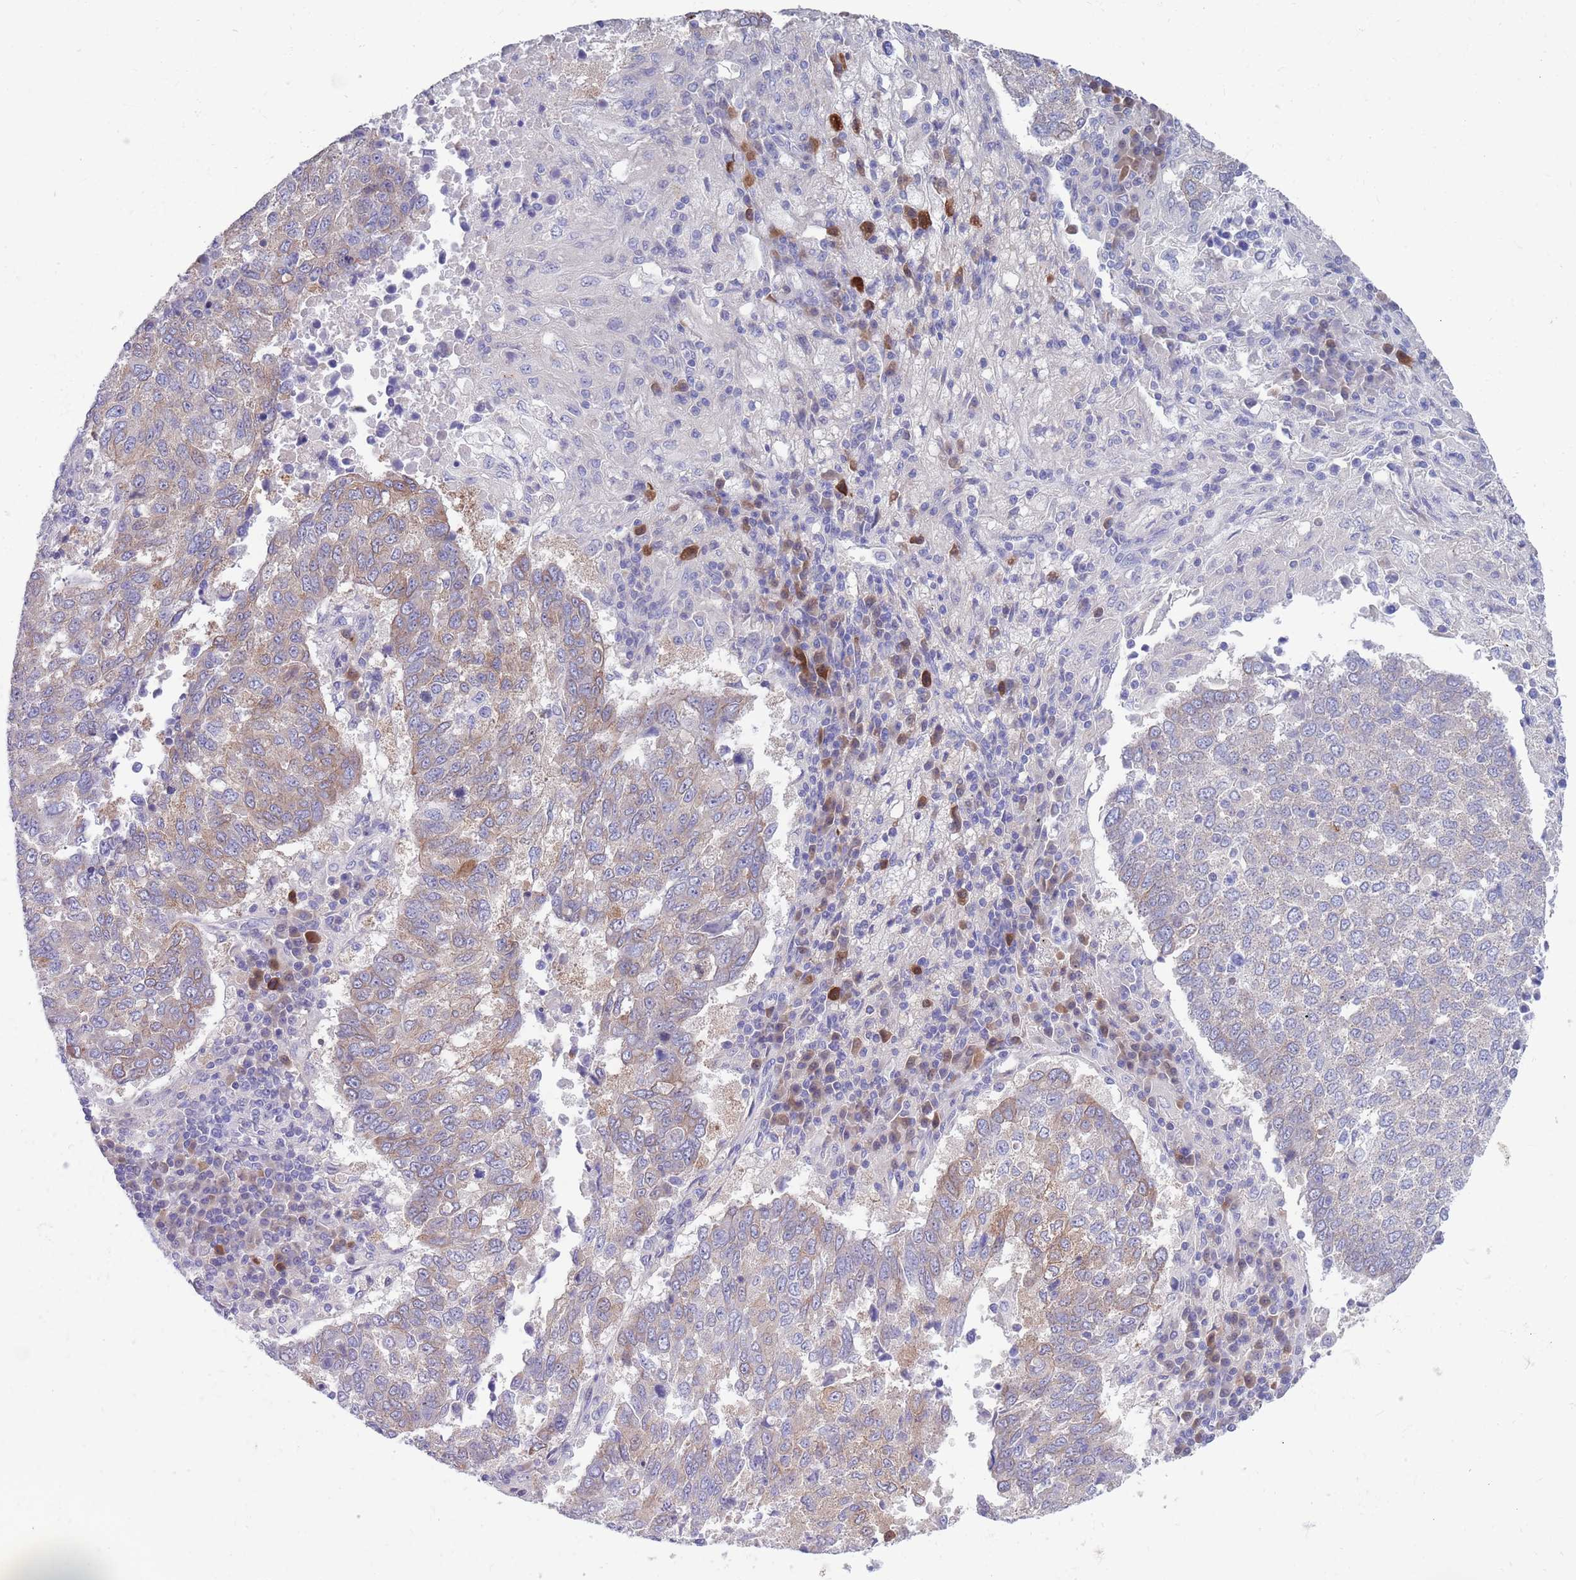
{"staining": {"intensity": "moderate", "quantity": "<25%", "location": "cytoplasmic/membranous"}, "tissue": "lung cancer", "cell_type": "Tumor cells", "image_type": "cancer", "snomed": [{"axis": "morphology", "description": "Squamous cell carcinoma, NOS"}, {"axis": "topography", "description": "Lung"}], "caption": "Lung squamous cell carcinoma was stained to show a protein in brown. There is low levels of moderate cytoplasmic/membranous positivity in about <25% of tumor cells. (DAB = brown stain, brightfield microscopy at high magnification).", "gene": "KLHL29", "patient": {"sex": "male", "age": 73}}